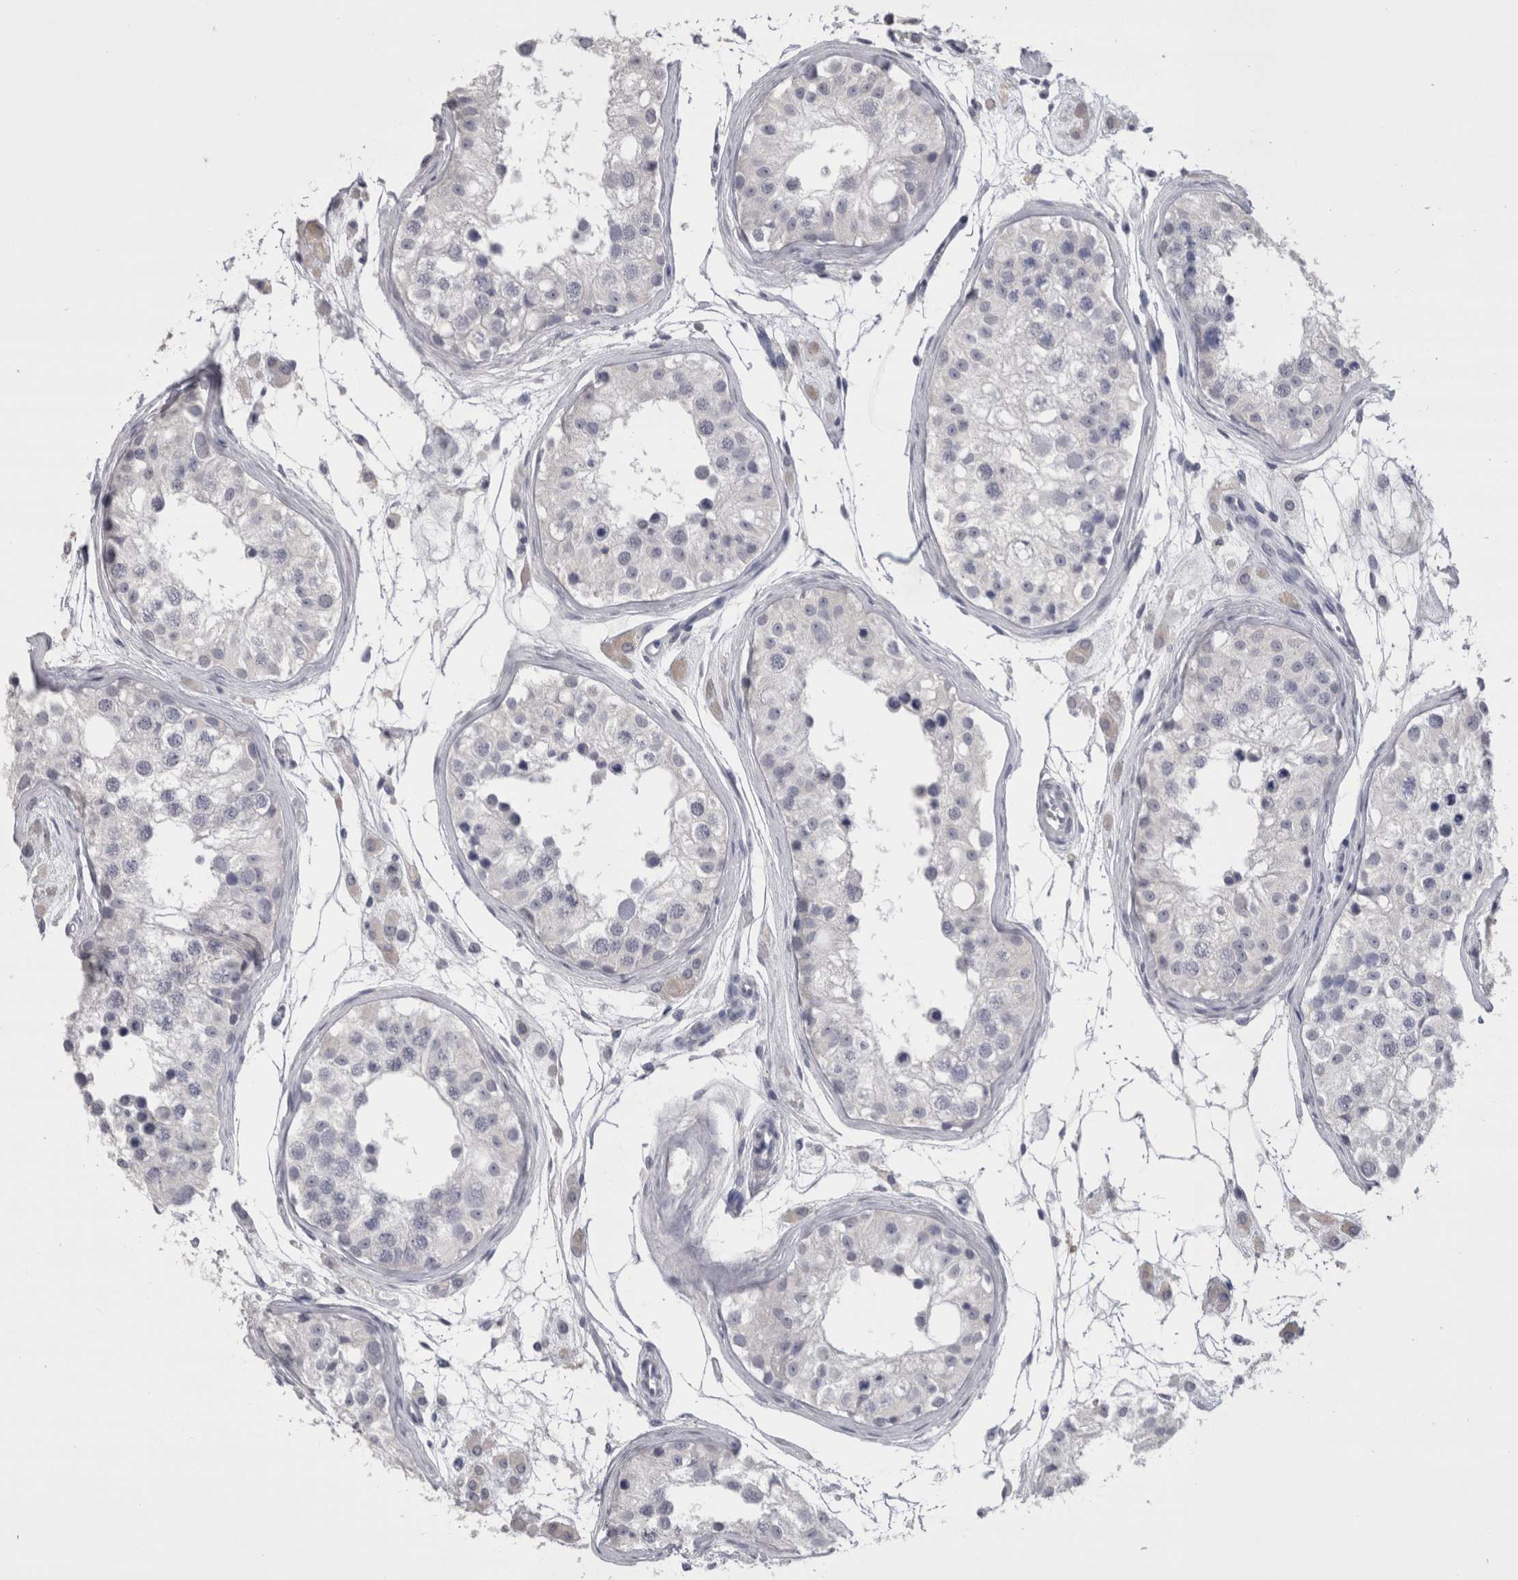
{"staining": {"intensity": "negative", "quantity": "none", "location": "none"}, "tissue": "testis", "cell_type": "Cells in seminiferous ducts", "image_type": "normal", "snomed": [{"axis": "morphology", "description": "Normal tissue, NOS"}, {"axis": "morphology", "description": "Adenocarcinoma, metastatic, NOS"}, {"axis": "topography", "description": "Testis"}], "caption": "Immunohistochemistry photomicrograph of unremarkable human testis stained for a protein (brown), which shows no positivity in cells in seminiferous ducts.", "gene": "CDHR5", "patient": {"sex": "male", "age": 26}}